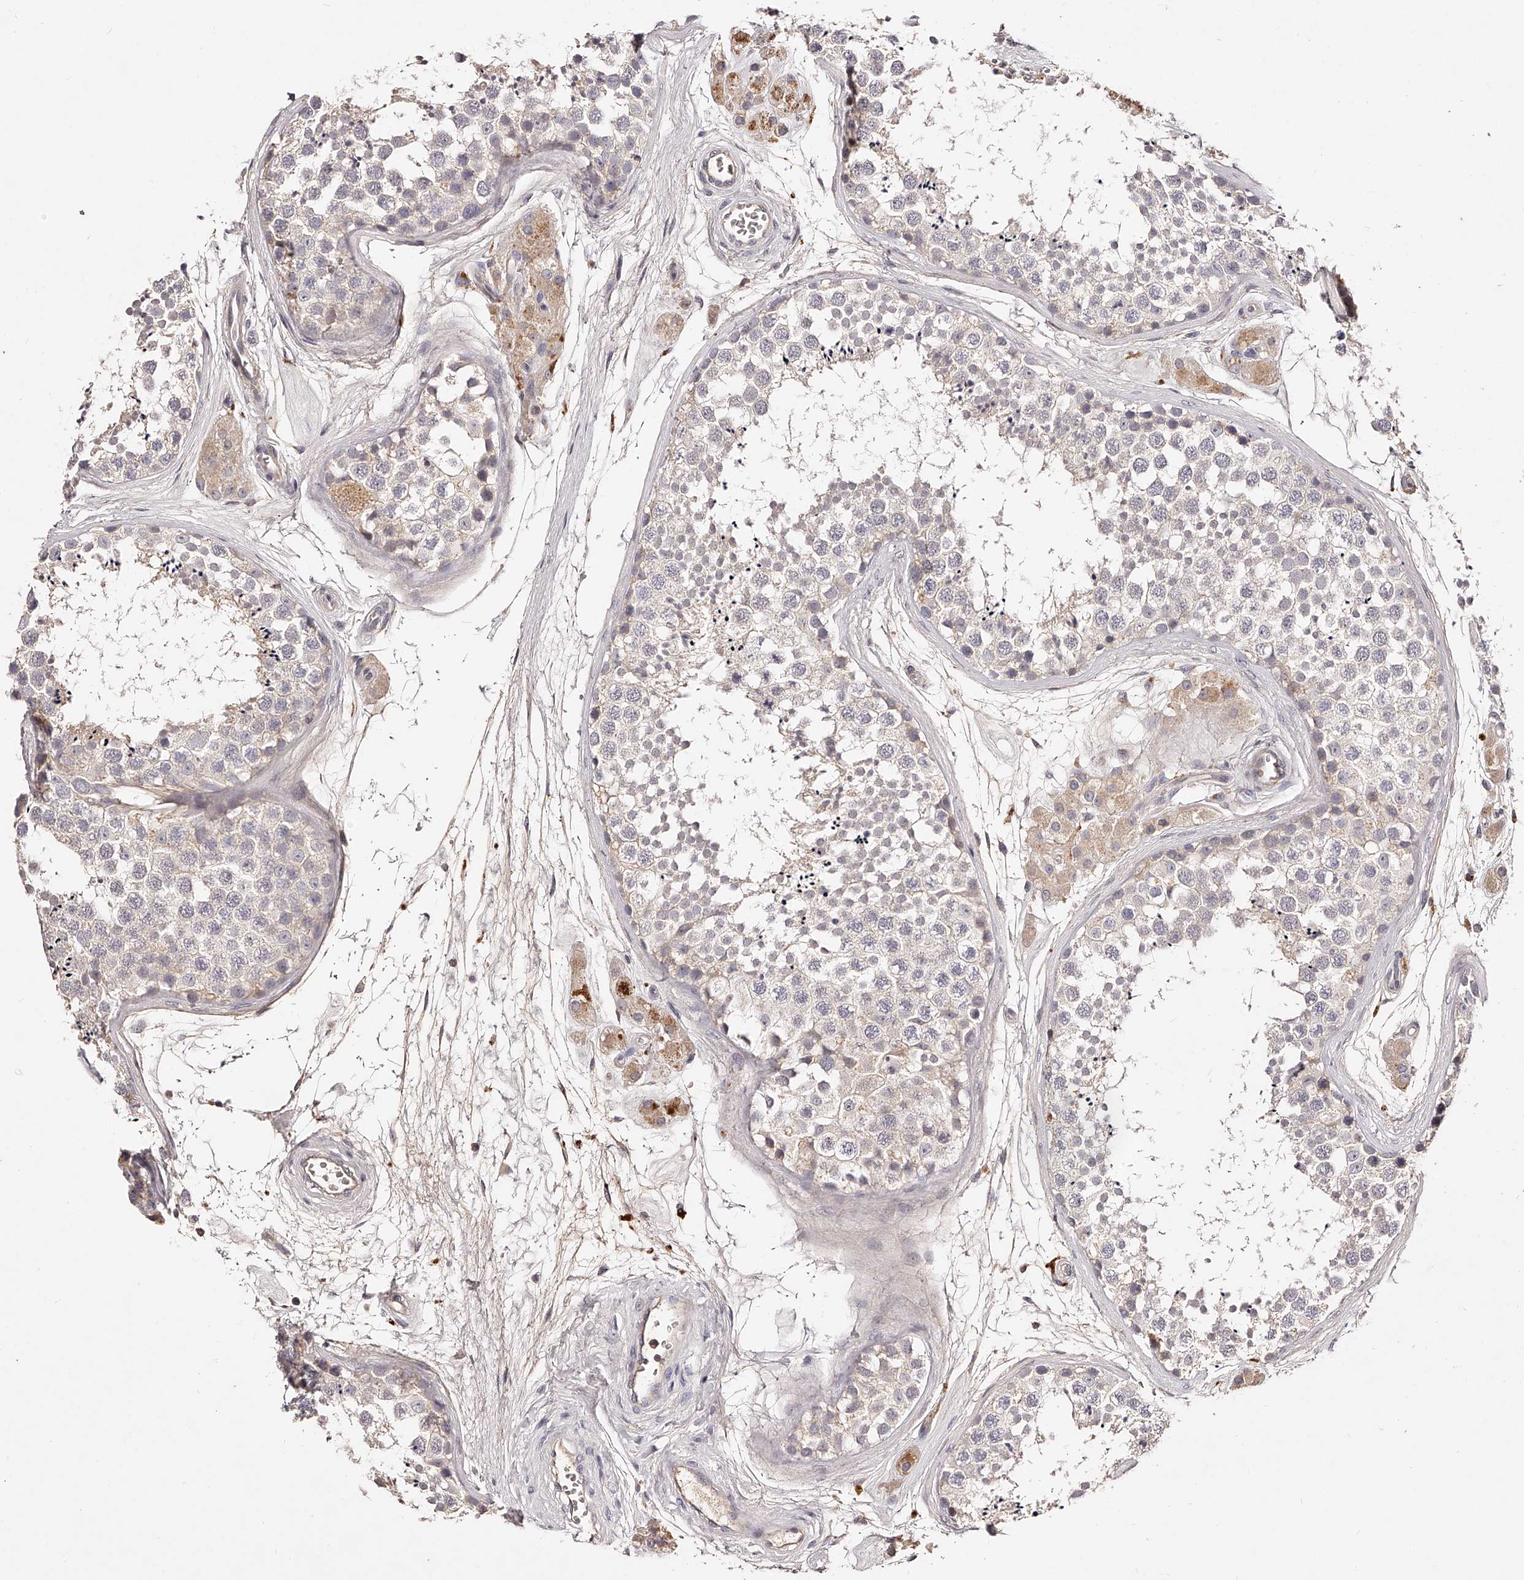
{"staining": {"intensity": "weak", "quantity": "<25%", "location": "cytoplasmic/membranous"}, "tissue": "testis", "cell_type": "Cells in seminiferous ducts", "image_type": "normal", "snomed": [{"axis": "morphology", "description": "Normal tissue, NOS"}, {"axis": "topography", "description": "Testis"}], "caption": "Immunohistochemistry (IHC) histopathology image of benign human testis stained for a protein (brown), which reveals no positivity in cells in seminiferous ducts.", "gene": "PHACTR1", "patient": {"sex": "male", "age": 56}}